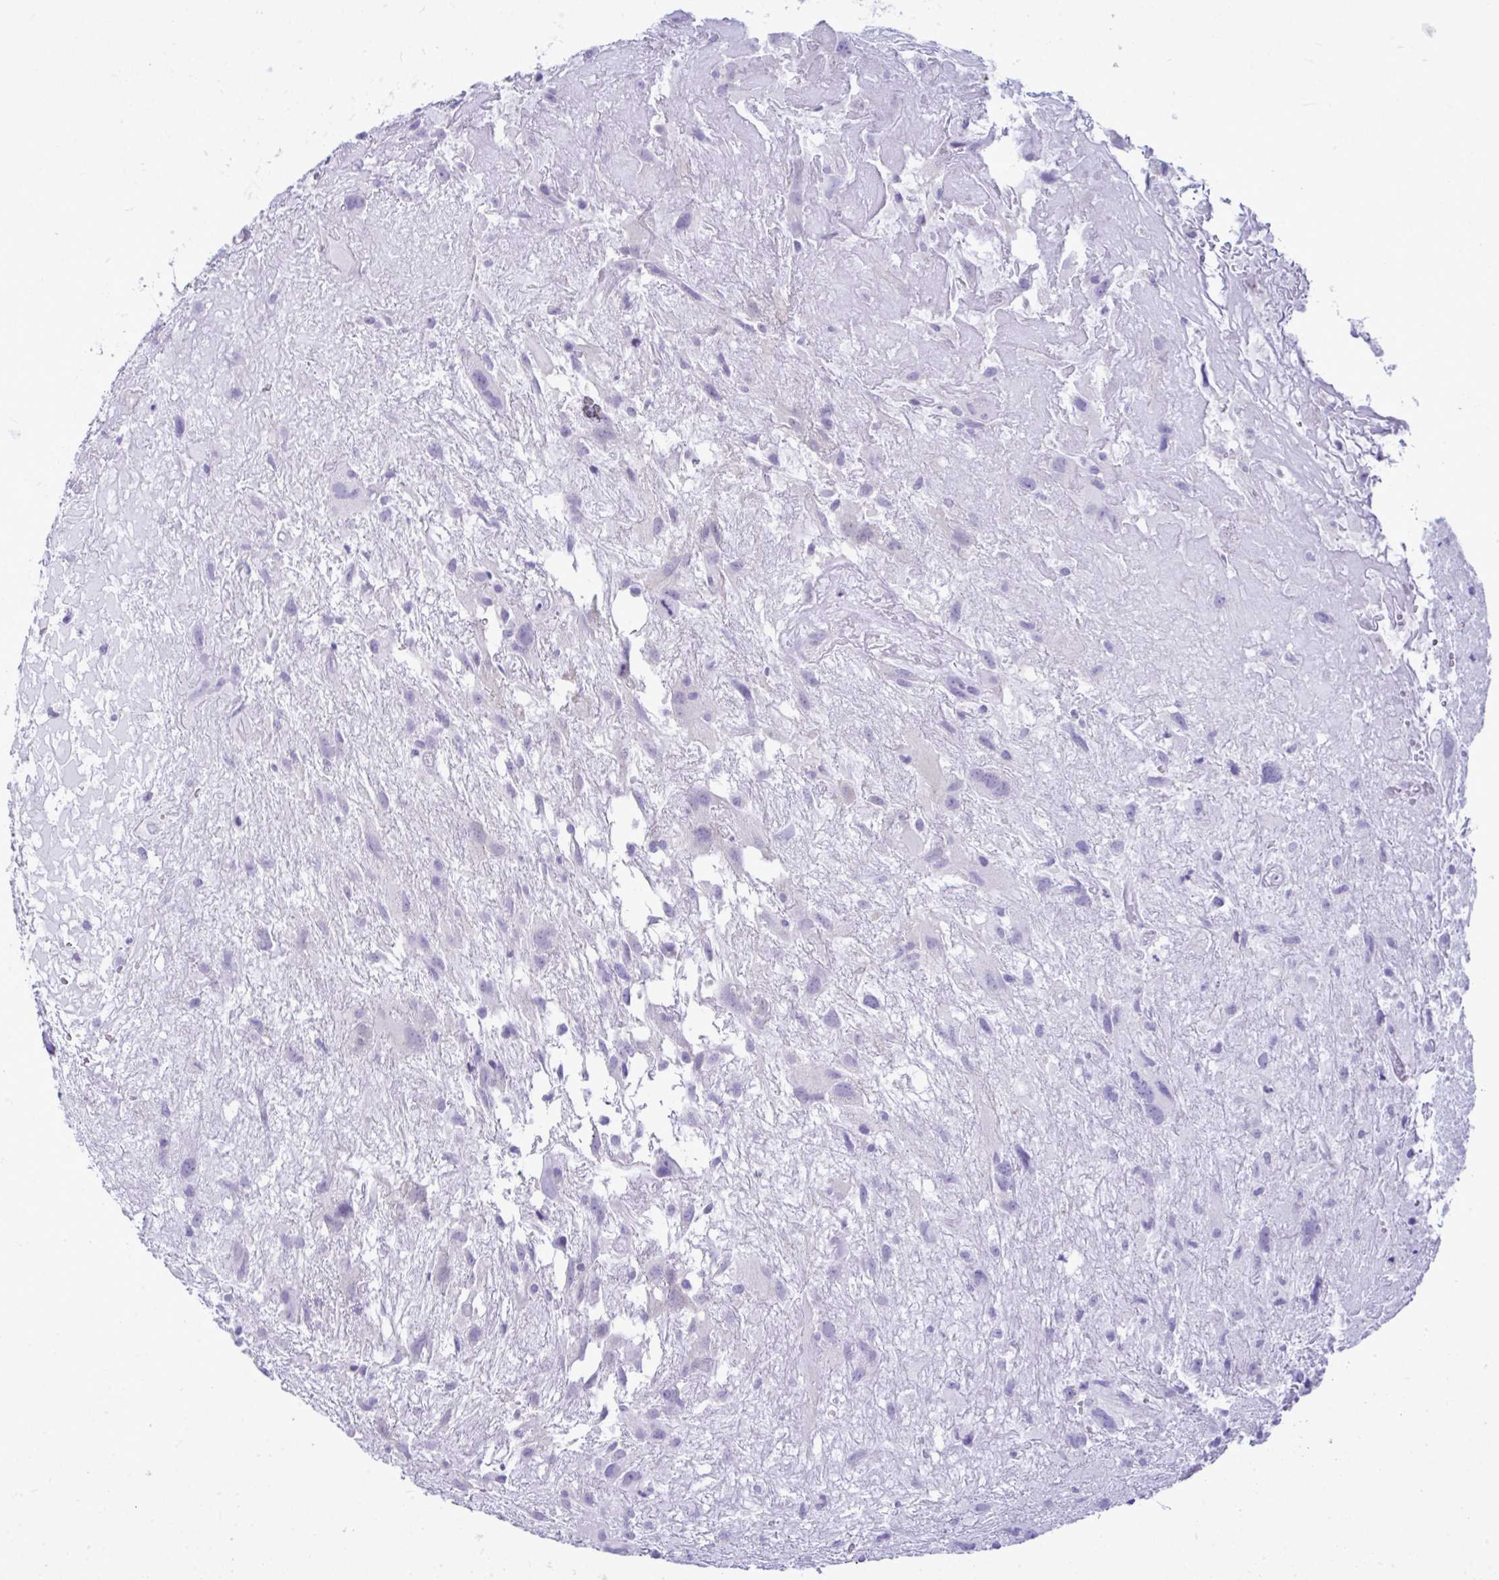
{"staining": {"intensity": "negative", "quantity": "none", "location": "none"}, "tissue": "glioma", "cell_type": "Tumor cells", "image_type": "cancer", "snomed": [{"axis": "morphology", "description": "Glioma, malignant, High grade"}, {"axis": "topography", "description": "Brain"}], "caption": "Glioma was stained to show a protein in brown. There is no significant staining in tumor cells. Brightfield microscopy of immunohistochemistry stained with DAB (brown) and hematoxylin (blue), captured at high magnification.", "gene": "LIMS2", "patient": {"sex": "male", "age": 46}}